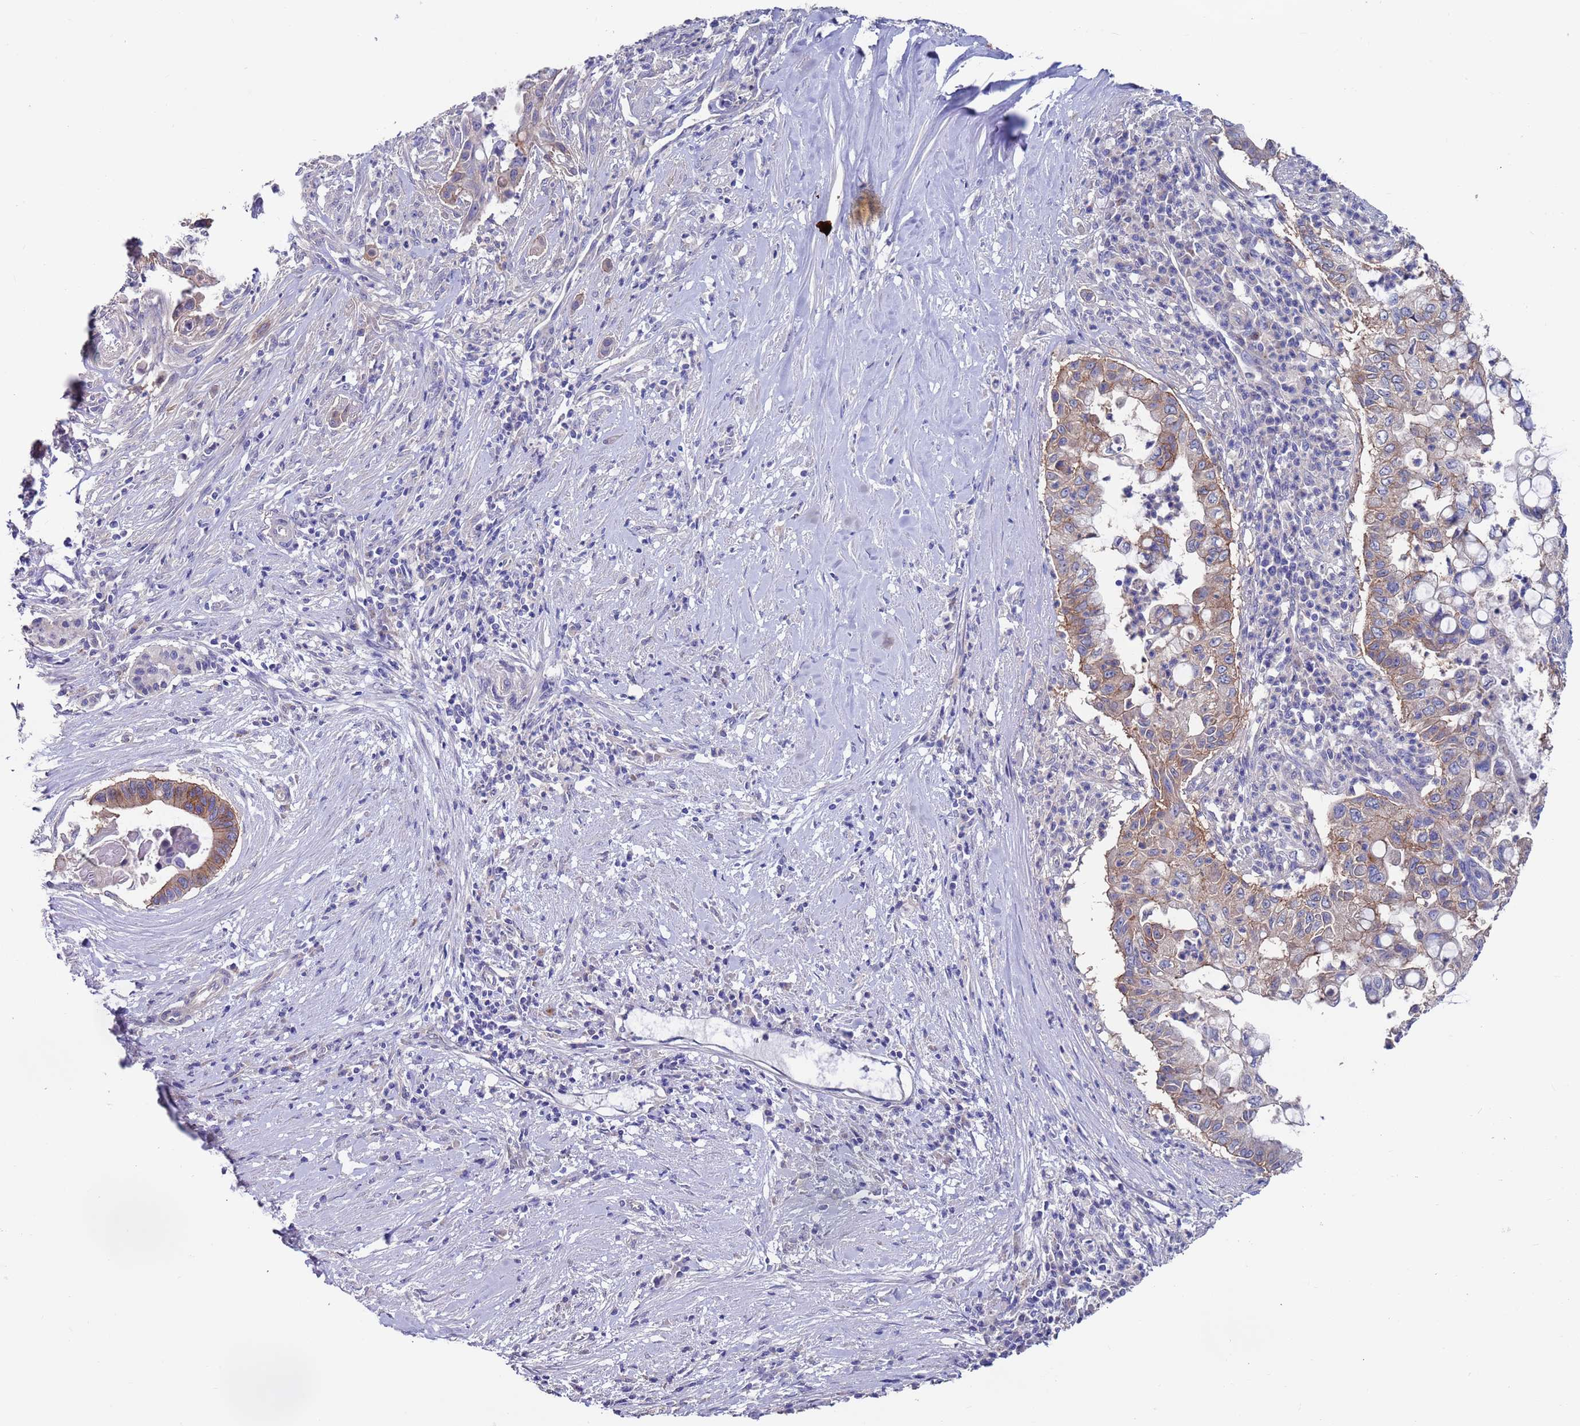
{"staining": {"intensity": "moderate", "quantity": "25%-75%", "location": "cytoplasmic/membranous"}, "tissue": "pancreatic cancer", "cell_type": "Tumor cells", "image_type": "cancer", "snomed": [{"axis": "morphology", "description": "Adenocarcinoma, NOS"}, {"axis": "topography", "description": "Pancreas"}], "caption": "Immunohistochemical staining of pancreatic cancer reveals medium levels of moderate cytoplasmic/membranous positivity in approximately 25%-75% of tumor cells.", "gene": "KRTCAP3", "patient": {"sex": "male", "age": 73}}